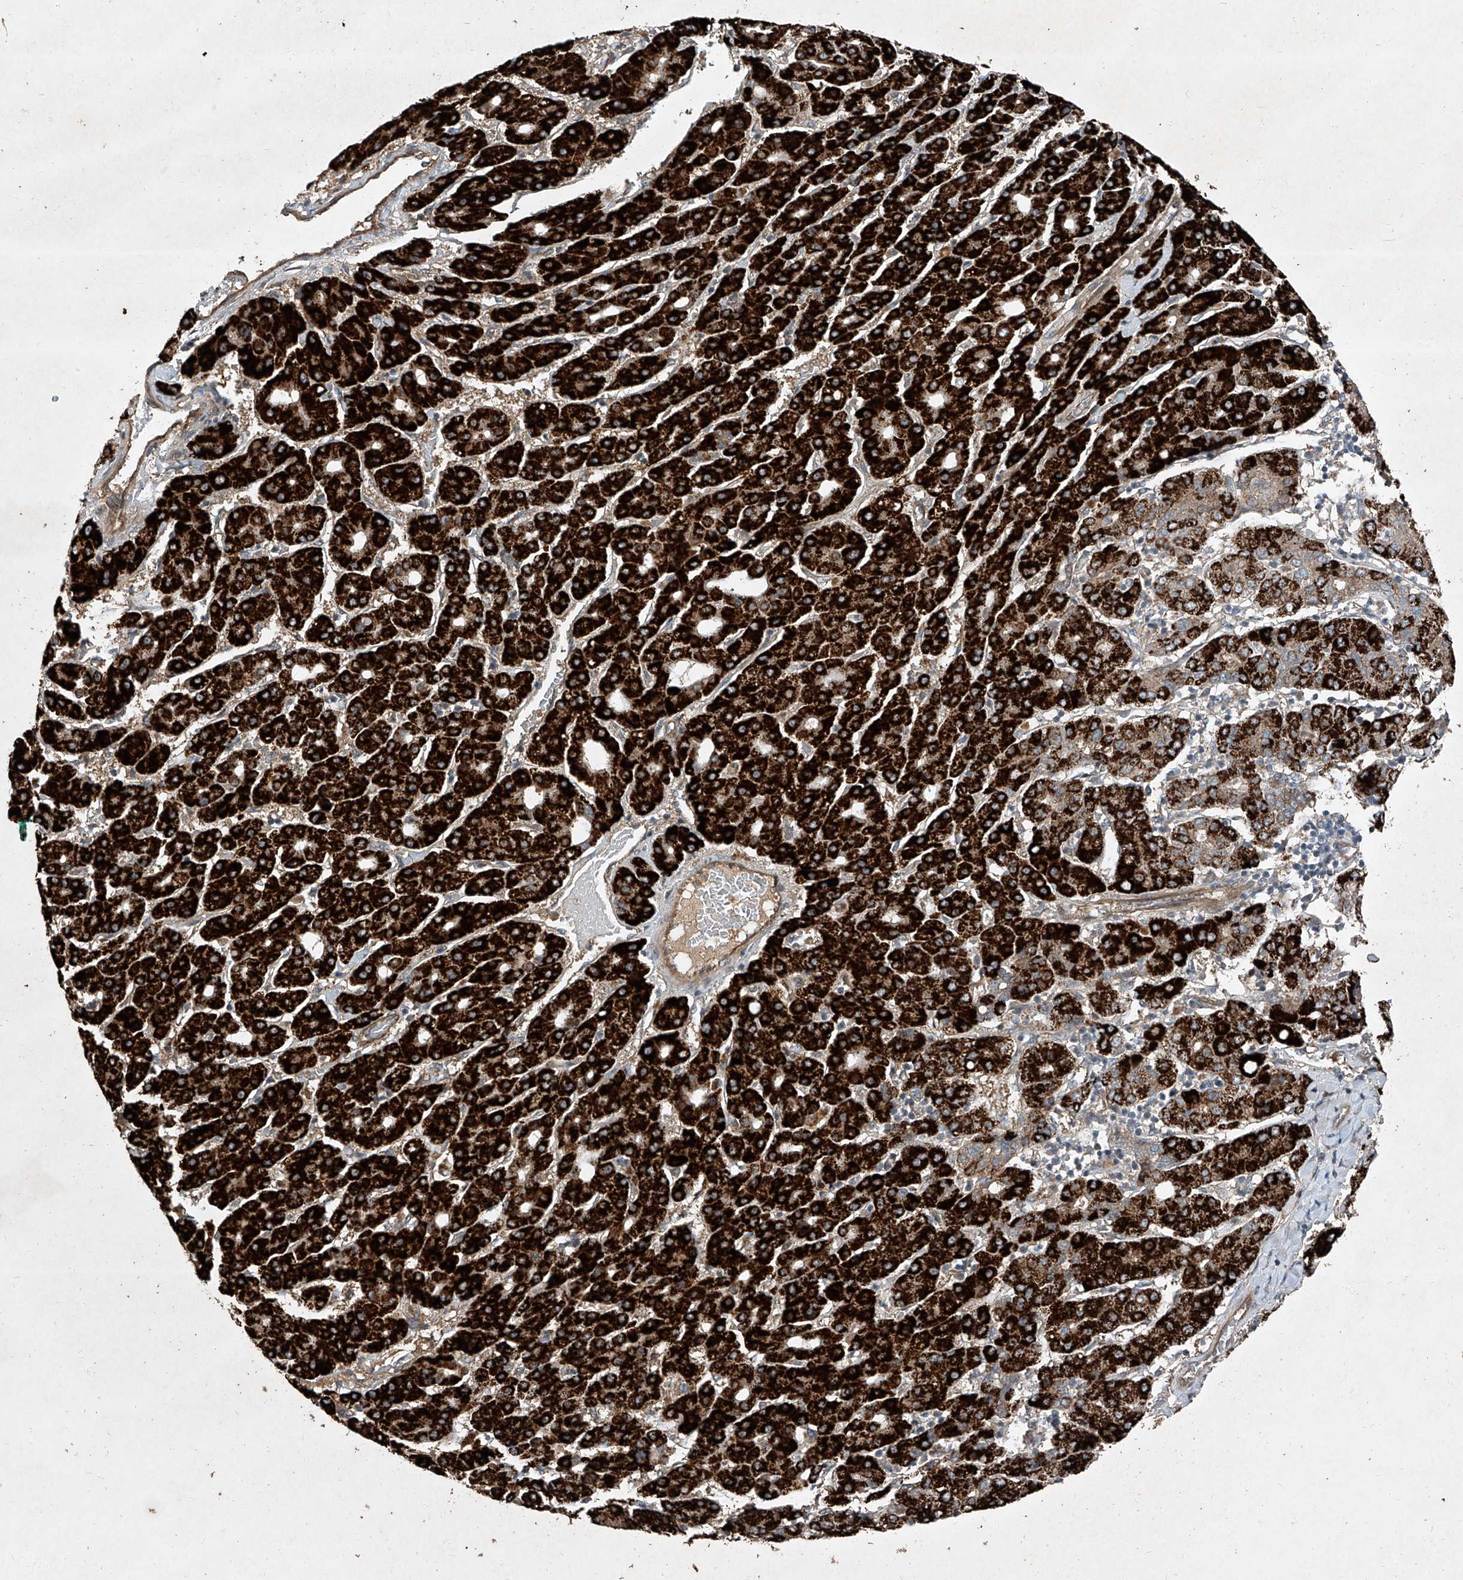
{"staining": {"intensity": "strong", "quantity": ">75%", "location": "cytoplasmic/membranous"}, "tissue": "liver cancer", "cell_type": "Tumor cells", "image_type": "cancer", "snomed": [{"axis": "morphology", "description": "Carcinoma, Hepatocellular, NOS"}, {"axis": "topography", "description": "Liver"}], "caption": "Immunohistochemistry (DAB) staining of human liver hepatocellular carcinoma demonstrates strong cytoplasmic/membranous protein positivity in about >75% of tumor cells.", "gene": "CCN1", "patient": {"sex": "male", "age": 65}}